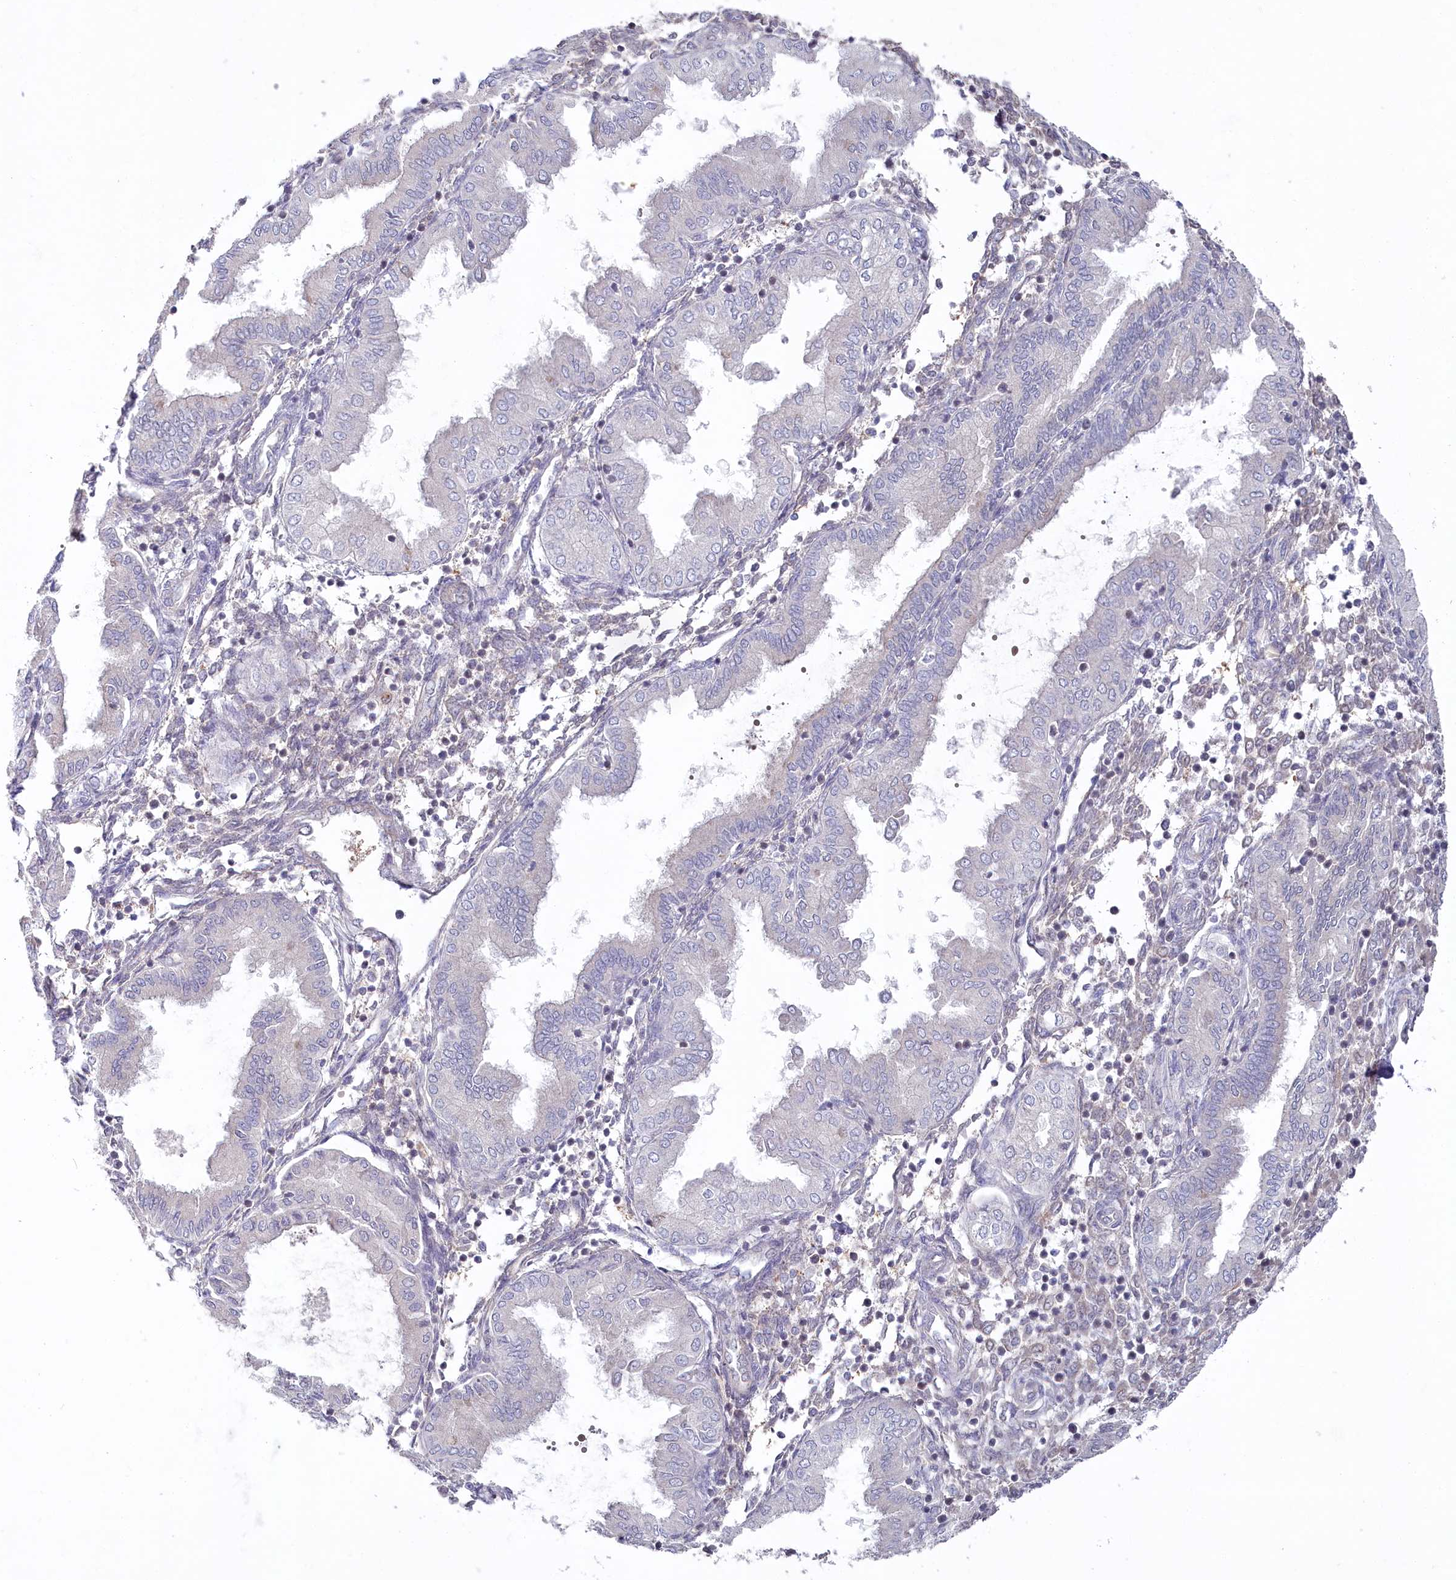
{"staining": {"intensity": "negative", "quantity": "none", "location": "none"}, "tissue": "endometrium", "cell_type": "Cells in endometrial stroma", "image_type": "normal", "snomed": [{"axis": "morphology", "description": "Normal tissue, NOS"}, {"axis": "topography", "description": "Endometrium"}], "caption": "Image shows no protein expression in cells in endometrial stroma of normal endometrium.", "gene": "AAMDC", "patient": {"sex": "female", "age": 53}}